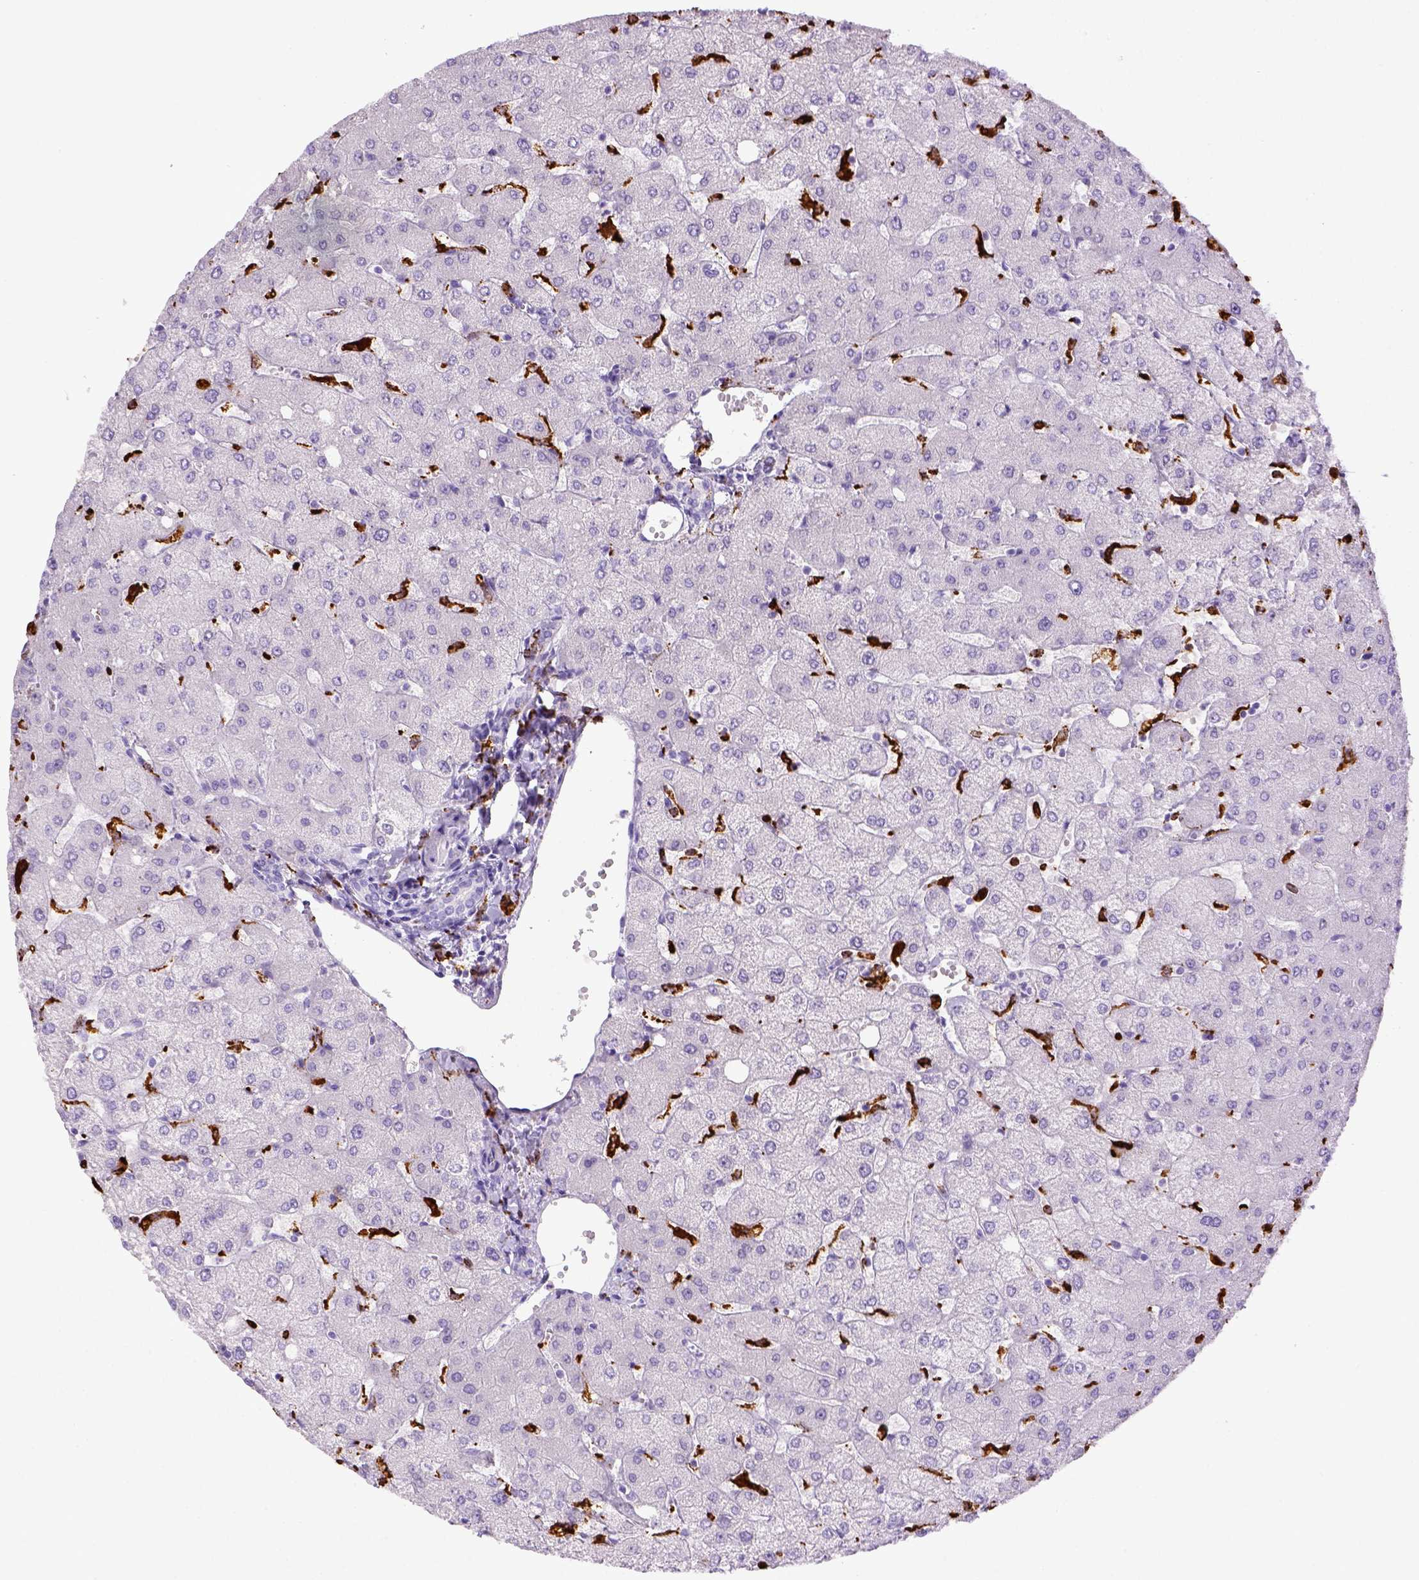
{"staining": {"intensity": "negative", "quantity": "none", "location": "none"}, "tissue": "liver", "cell_type": "Cholangiocytes", "image_type": "normal", "snomed": [{"axis": "morphology", "description": "Normal tissue, NOS"}, {"axis": "topography", "description": "Liver"}], "caption": "DAB immunohistochemical staining of unremarkable human liver displays no significant staining in cholangiocytes. Brightfield microscopy of immunohistochemistry (IHC) stained with DAB (brown) and hematoxylin (blue), captured at high magnification.", "gene": "CD68", "patient": {"sex": "female", "age": 54}}